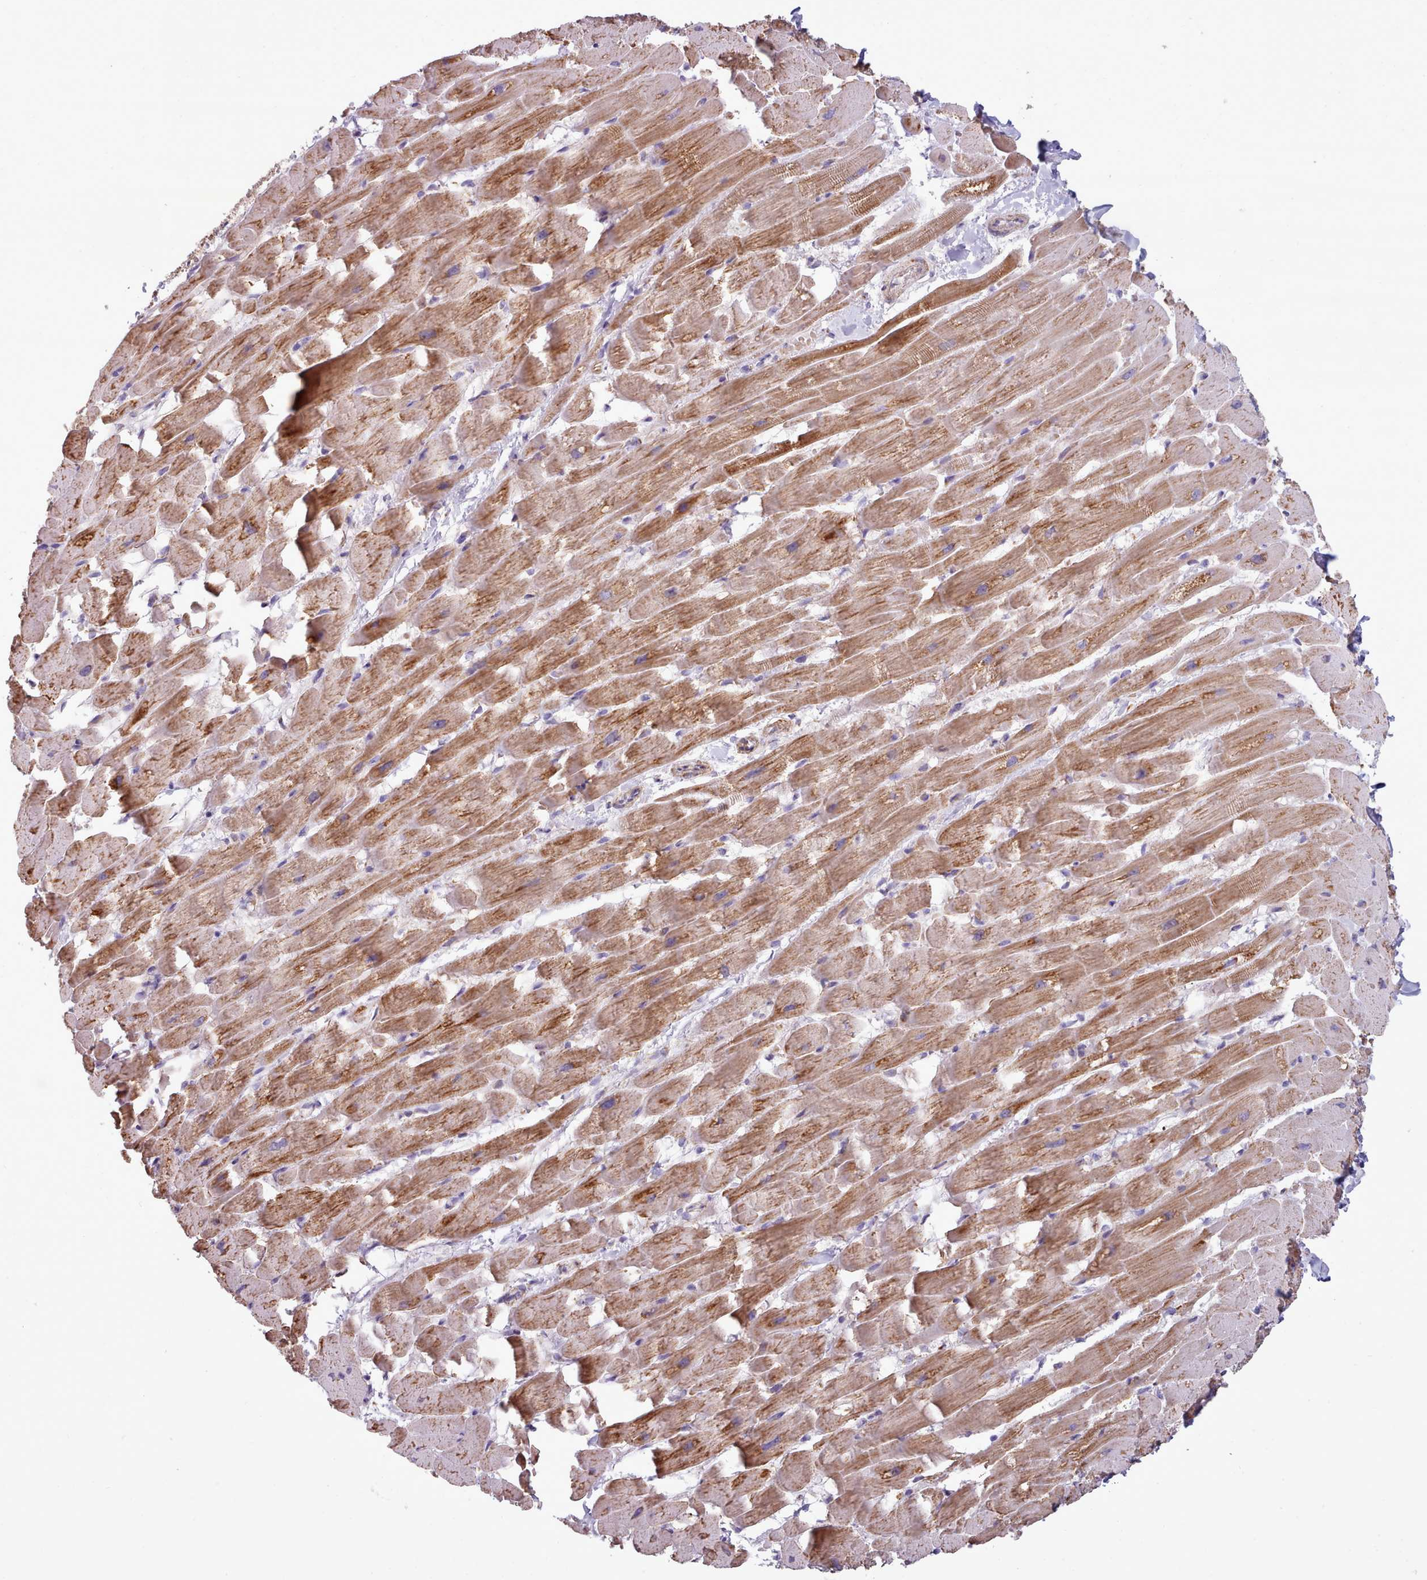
{"staining": {"intensity": "moderate", "quantity": ">75%", "location": "cytoplasmic/membranous"}, "tissue": "heart muscle", "cell_type": "Cardiomyocytes", "image_type": "normal", "snomed": [{"axis": "morphology", "description": "Normal tissue, NOS"}, {"axis": "topography", "description": "Heart"}], "caption": "Moderate cytoplasmic/membranous expression is appreciated in approximately >75% of cardiomyocytes in normal heart muscle. (Brightfield microscopy of DAB IHC at high magnification).", "gene": "SRP54", "patient": {"sex": "male", "age": 37}}